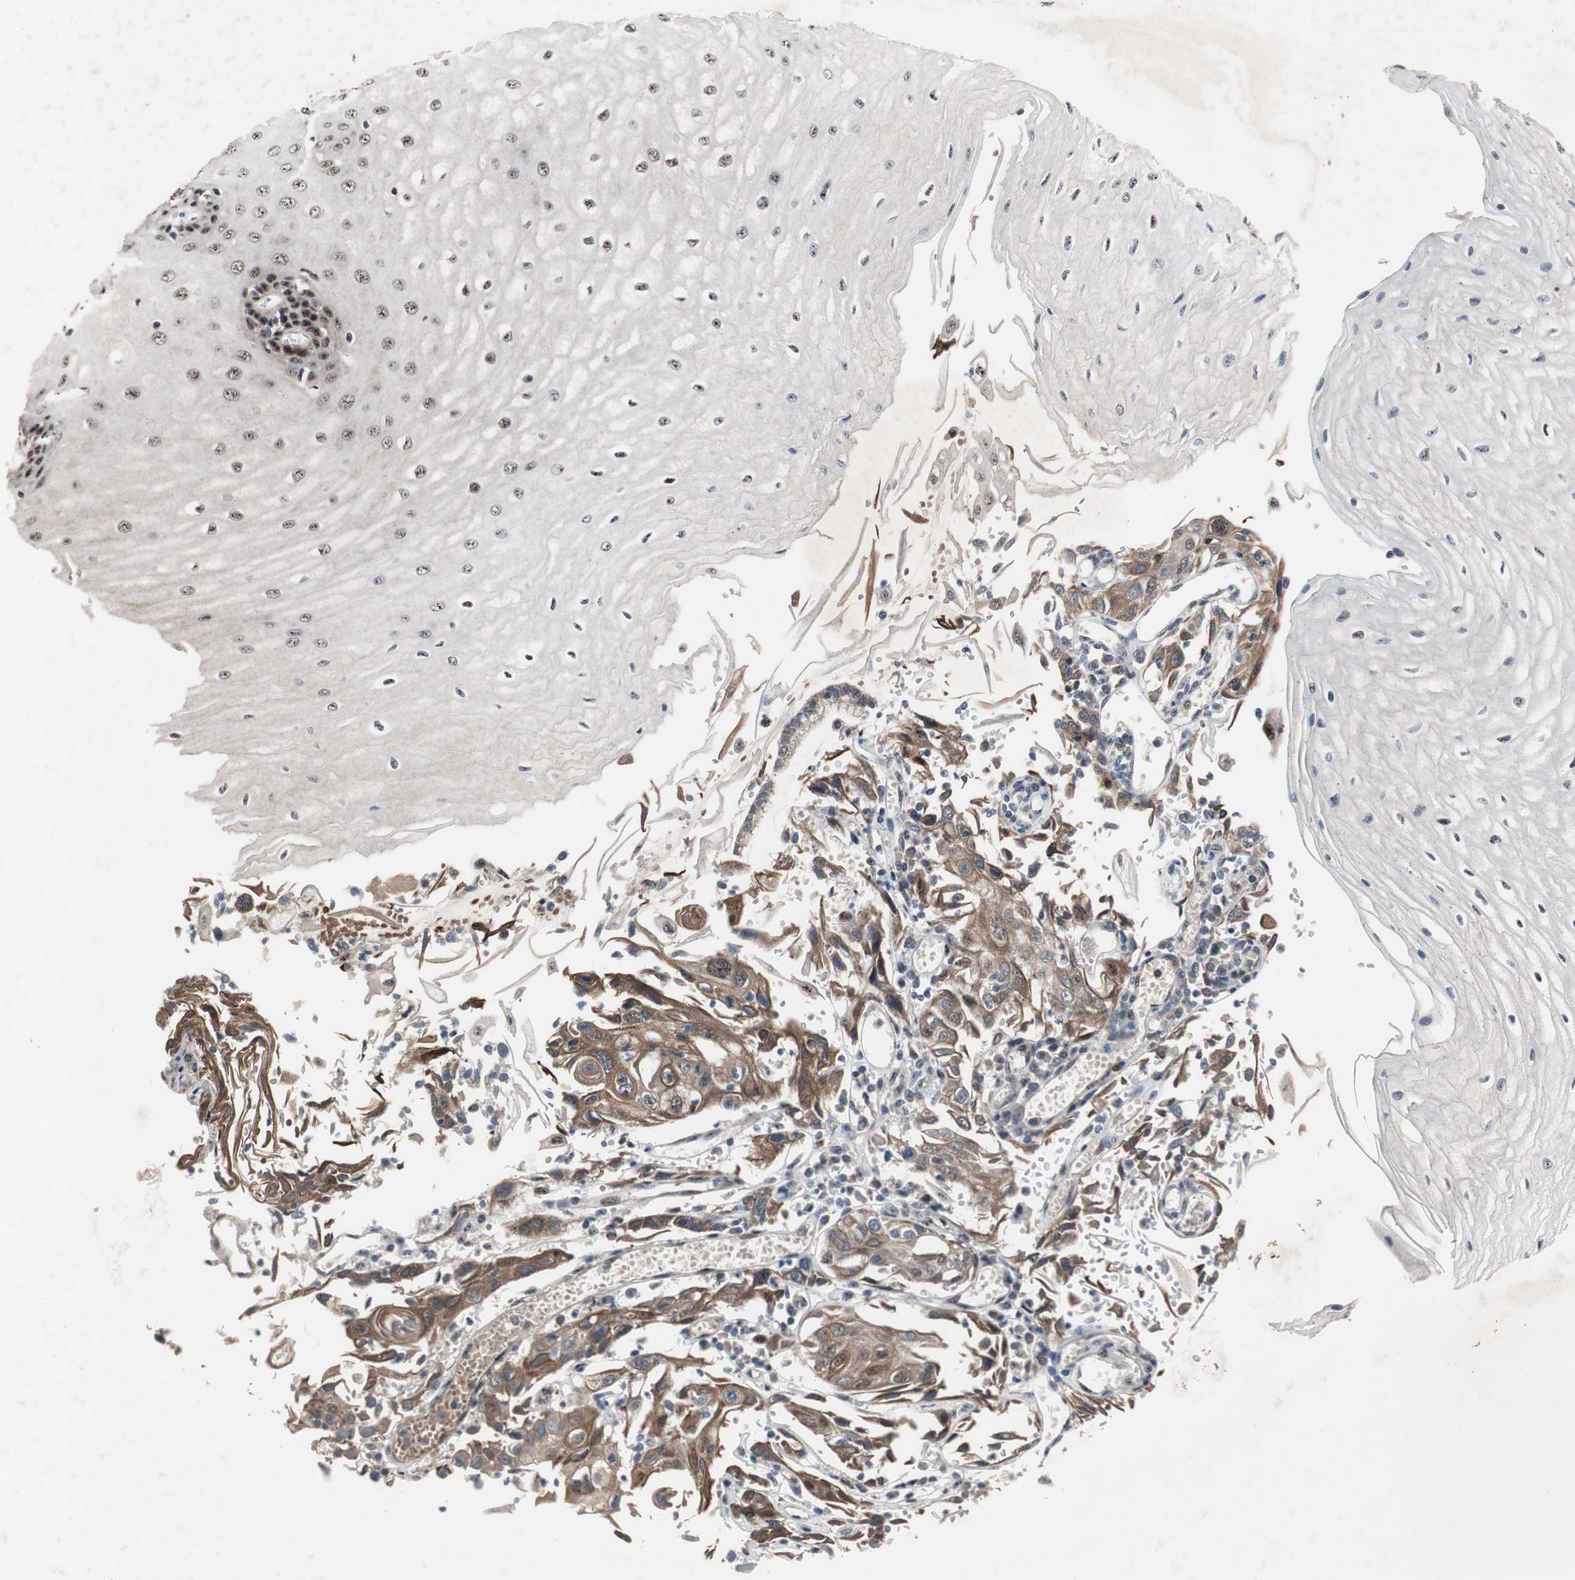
{"staining": {"intensity": "moderate", "quantity": ">75%", "location": "nuclear"}, "tissue": "esophagus", "cell_type": "Squamous epithelial cells", "image_type": "normal", "snomed": [{"axis": "morphology", "description": "Normal tissue, NOS"}, {"axis": "morphology", "description": "Squamous cell carcinoma, NOS"}, {"axis": "topography", "description": "Esophagus"}], "caption": "Squamous epithelial cells show moderate nuclear staining in approximately >75% of cells in unremarkable esophagus. The protein is shown in brown color, while the nuclei are stained blue.", "gene": "PINX1", "patient": {"sex": "male", "age": 65}}